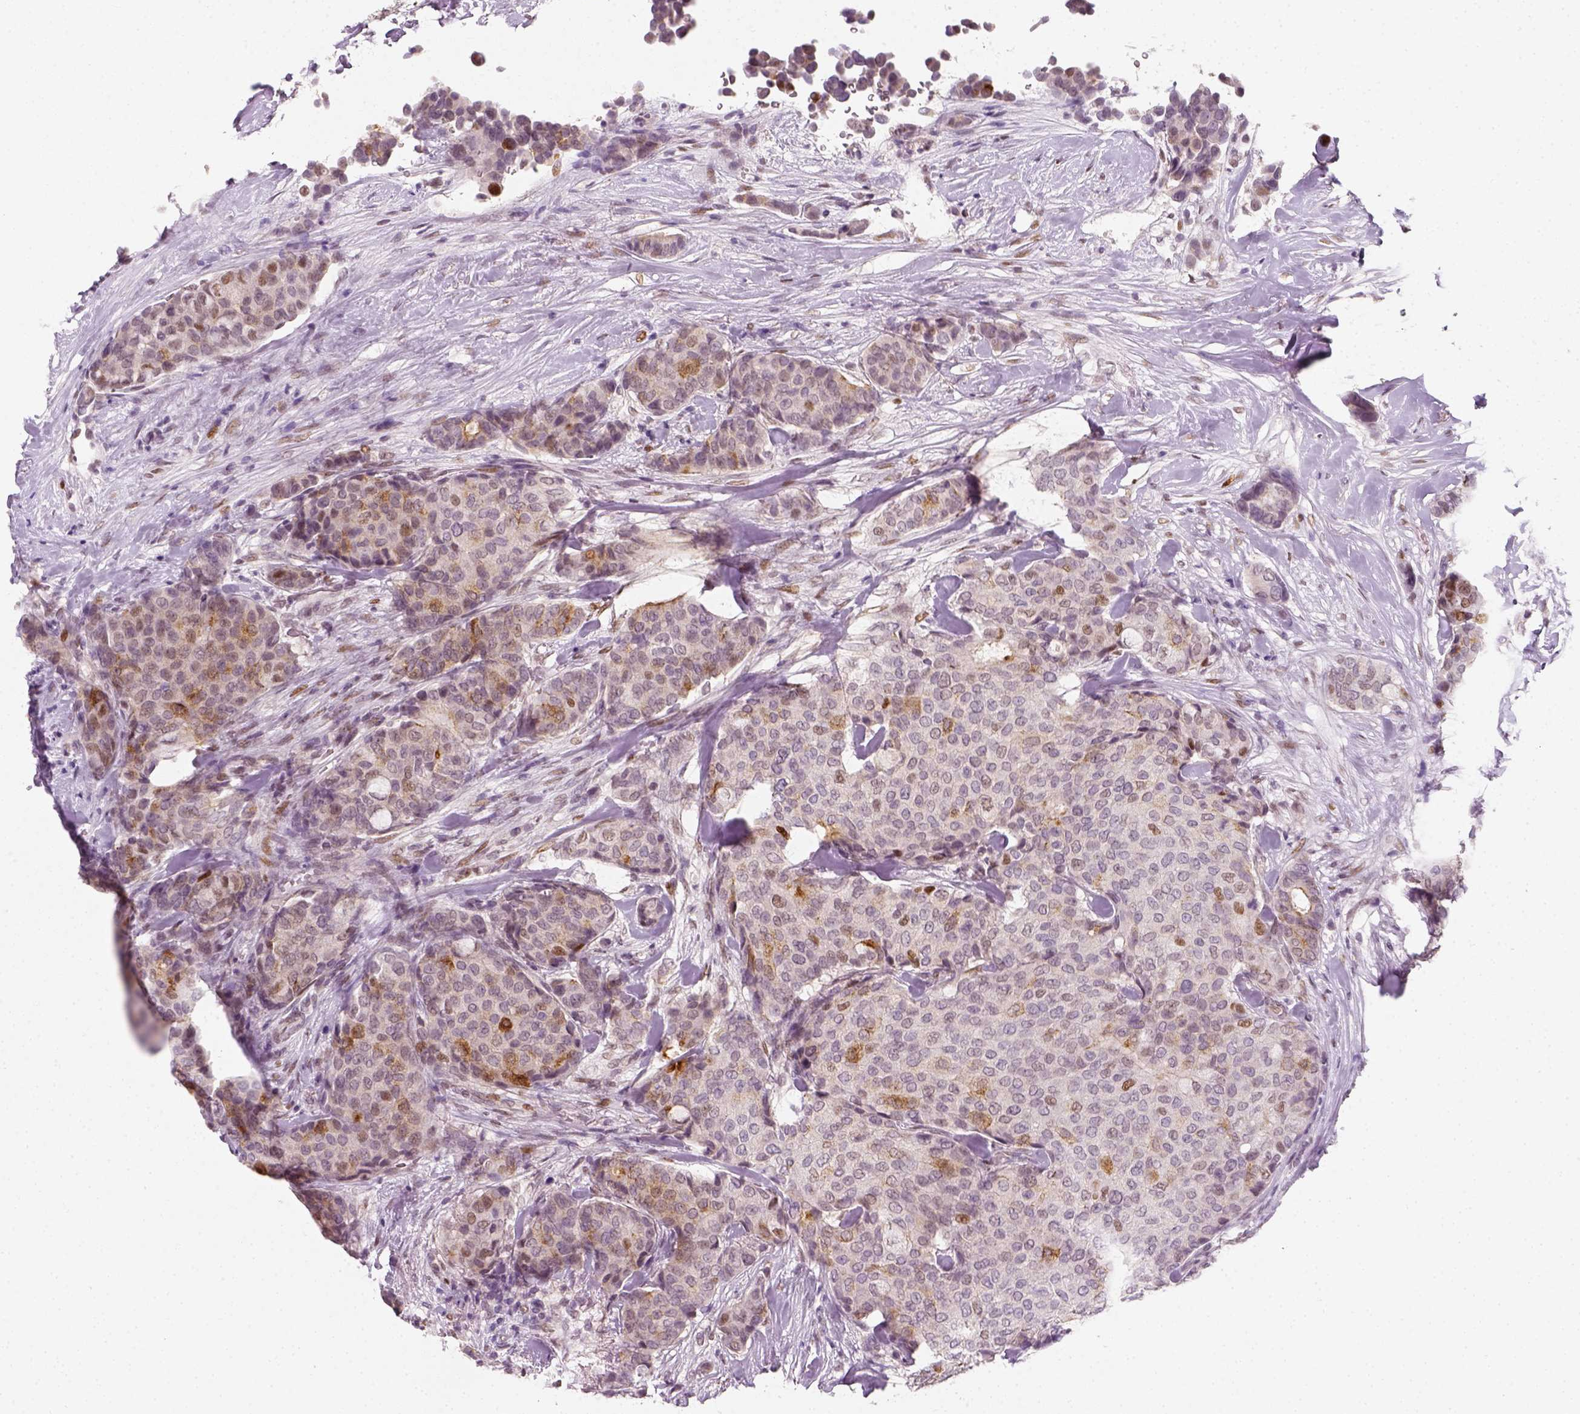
{"staining": {"intensity": "weak", "quantity": "<25%", "location": "nuclear"}, "tissue": "breast cancer", "cell_type": "Tumor cells", "image_type": "cancer", "snomed": [{"axis": "morphology", "description": "Duct carcinoma"}, {"axis": "topography", "description": "Breast"}], "caption": "An image of breast intraductal carcinoma stained for a protein shows no brown staining in tumor cells. (DAB (3,3'-diaminobenzidine) IHC, high magnification).", "gene": "TP53", "patient": {"sex": "female", "age": 75}}